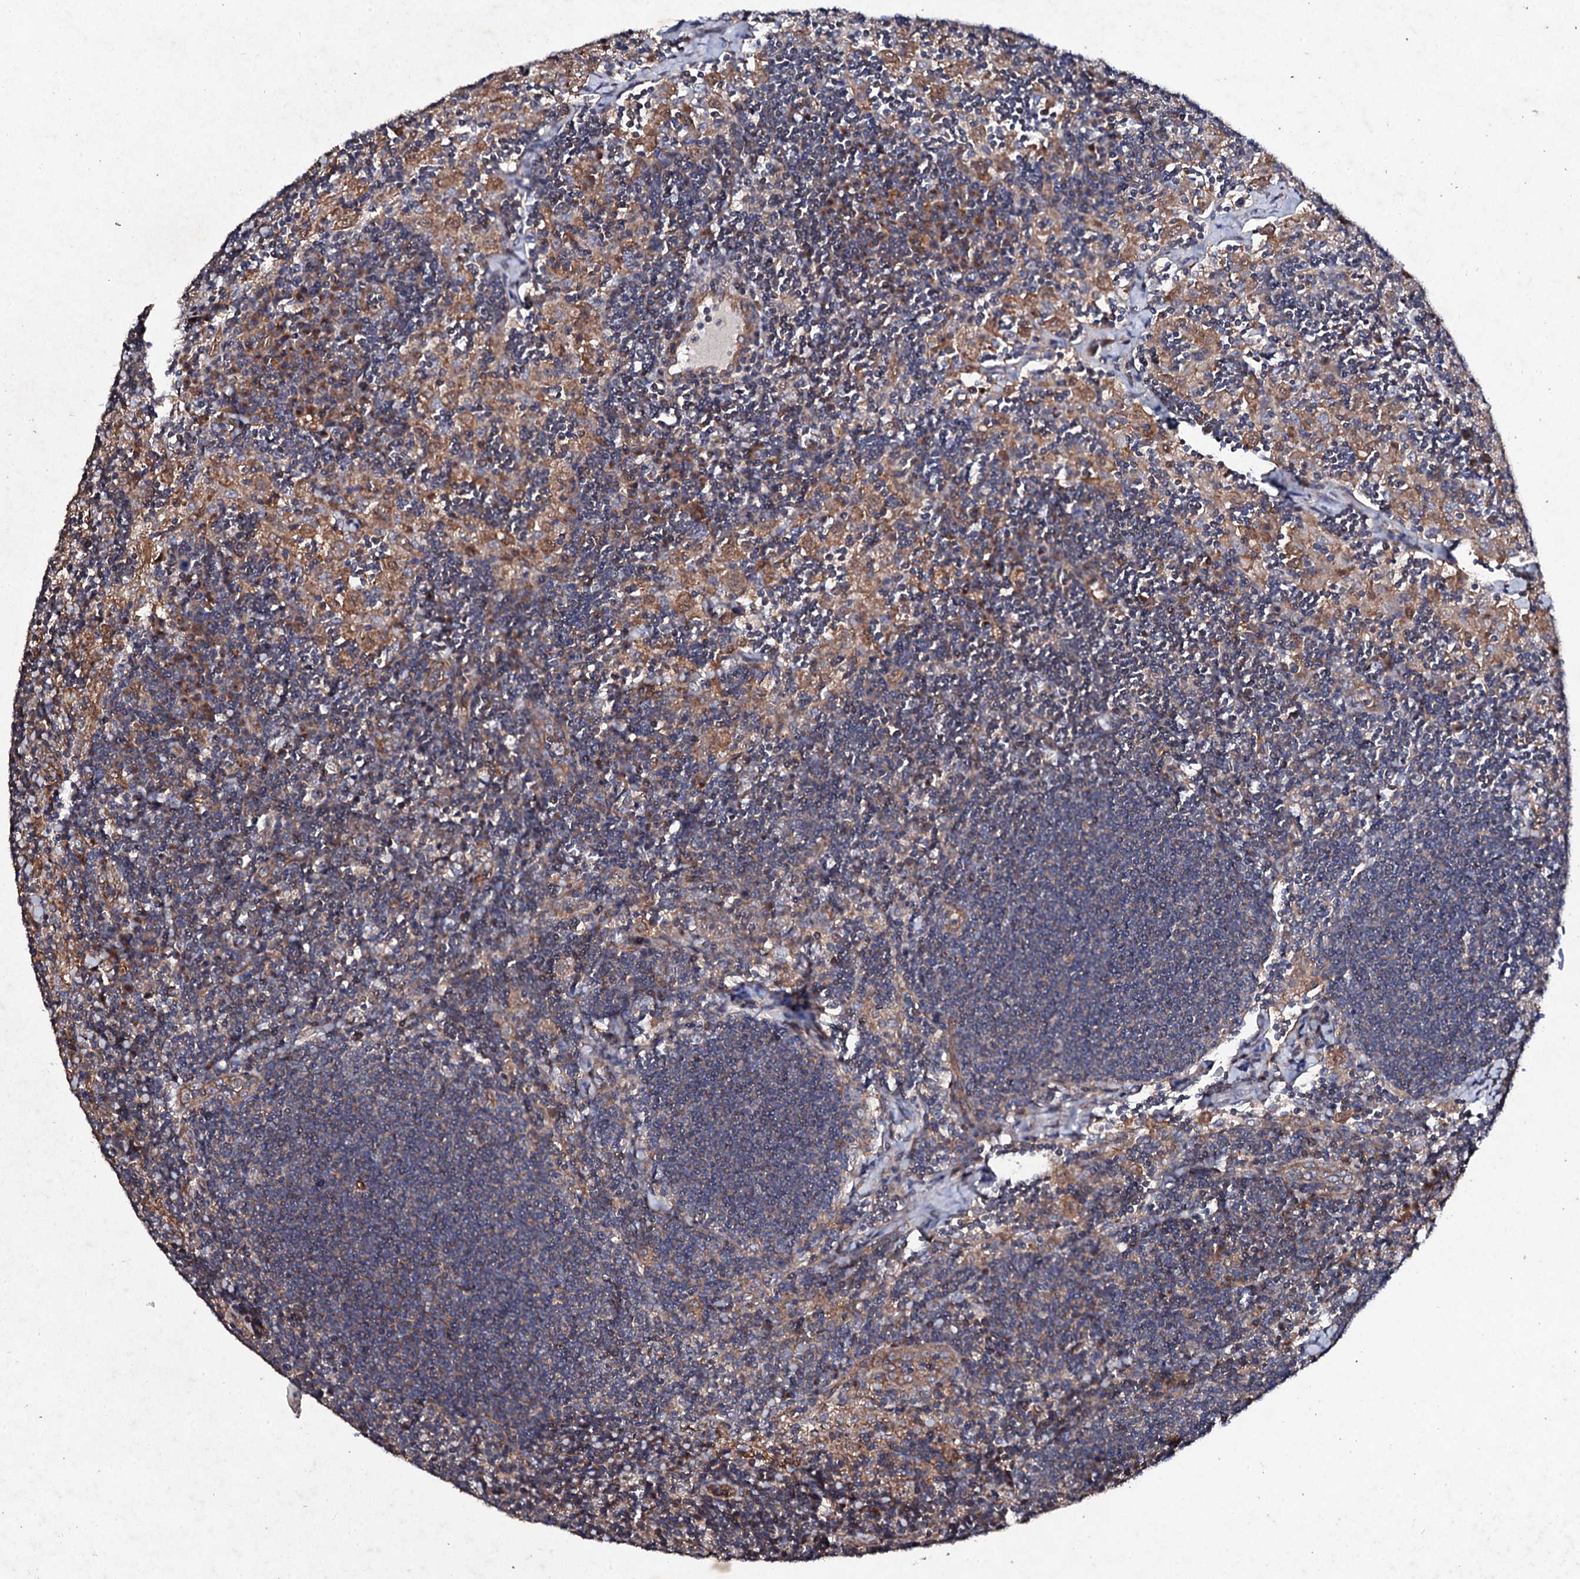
{"staining": {"intensity": "weak", "quantity": ">75%", "location": "cytoplasmic/membranous"}, "tissue": "lymph node", "cell_type": "Germinal center cells", "image_type": "normal", "snomed": [{"axis": "morphology", "description": "Normal tissue, NOS"}, {"axis": "topography", "description": "Lymph node"}], "caption": "Lymph node stained with immunohistochemistry displays weak cytoplasmic/membranous expression in approximately >75% of germinal center cells. The protein is stained brown, and the nuclei are stained in blue (DAB IHC with brightfield microscopy, high magnification).", "gene": "MOCOS", "patient": {"sex": "male", "age": 24}}